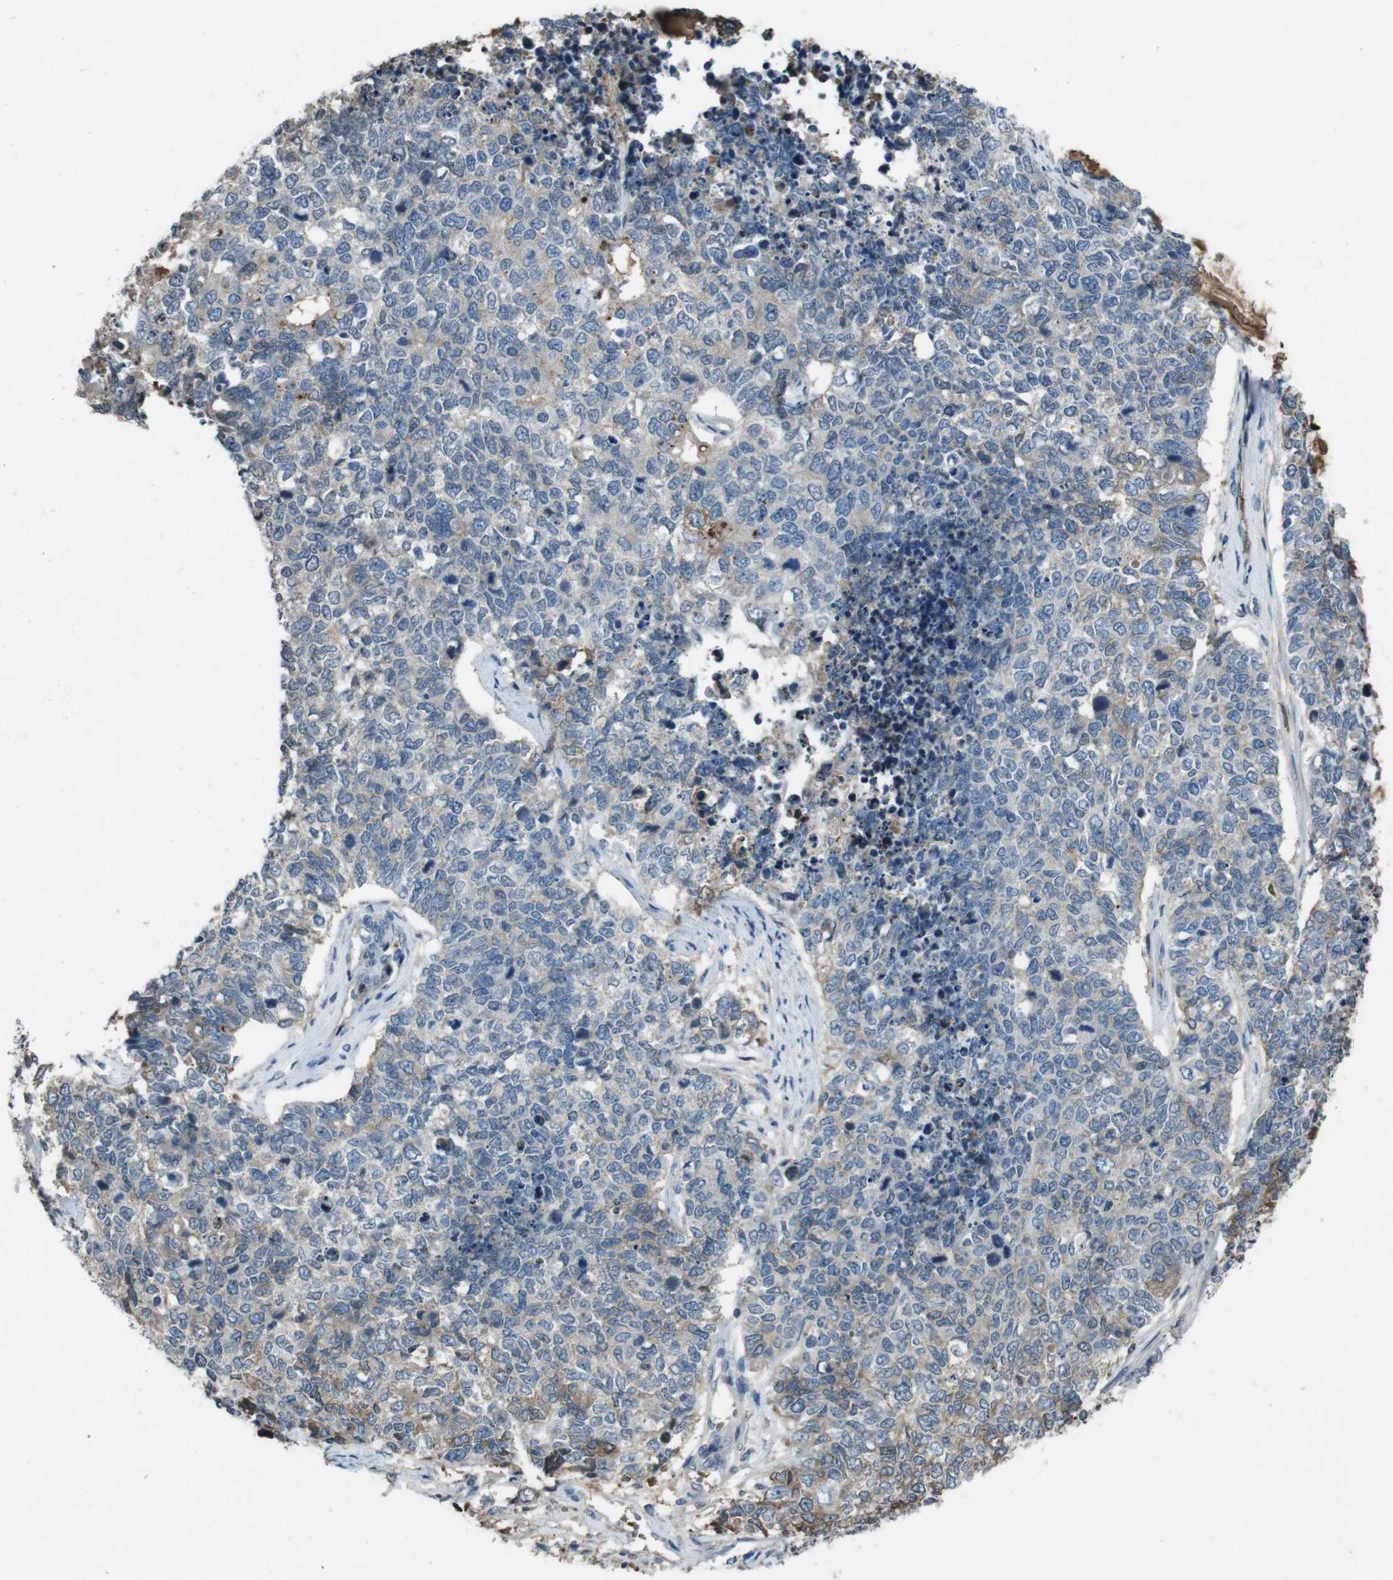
{"staining": {"intensity": "weak", "quantity": "<25%", "location": "cytoplasmic/membranous"}, "tissue": "cervical cancer", "cell_type": "Tumor cells", "image_type": "cancer", "snomed": [{"axis": "morphology", "description": "Squamous cell carcinoma, NOS"}, {"axis": "topography", "description": "Cervix"}], "caption": "Immunohistochemical staining of cervical cancer reveals no significant staining in tumor cells.", "gene": "UGT1A6", "patient": {"sex": "female", "age": 63}}